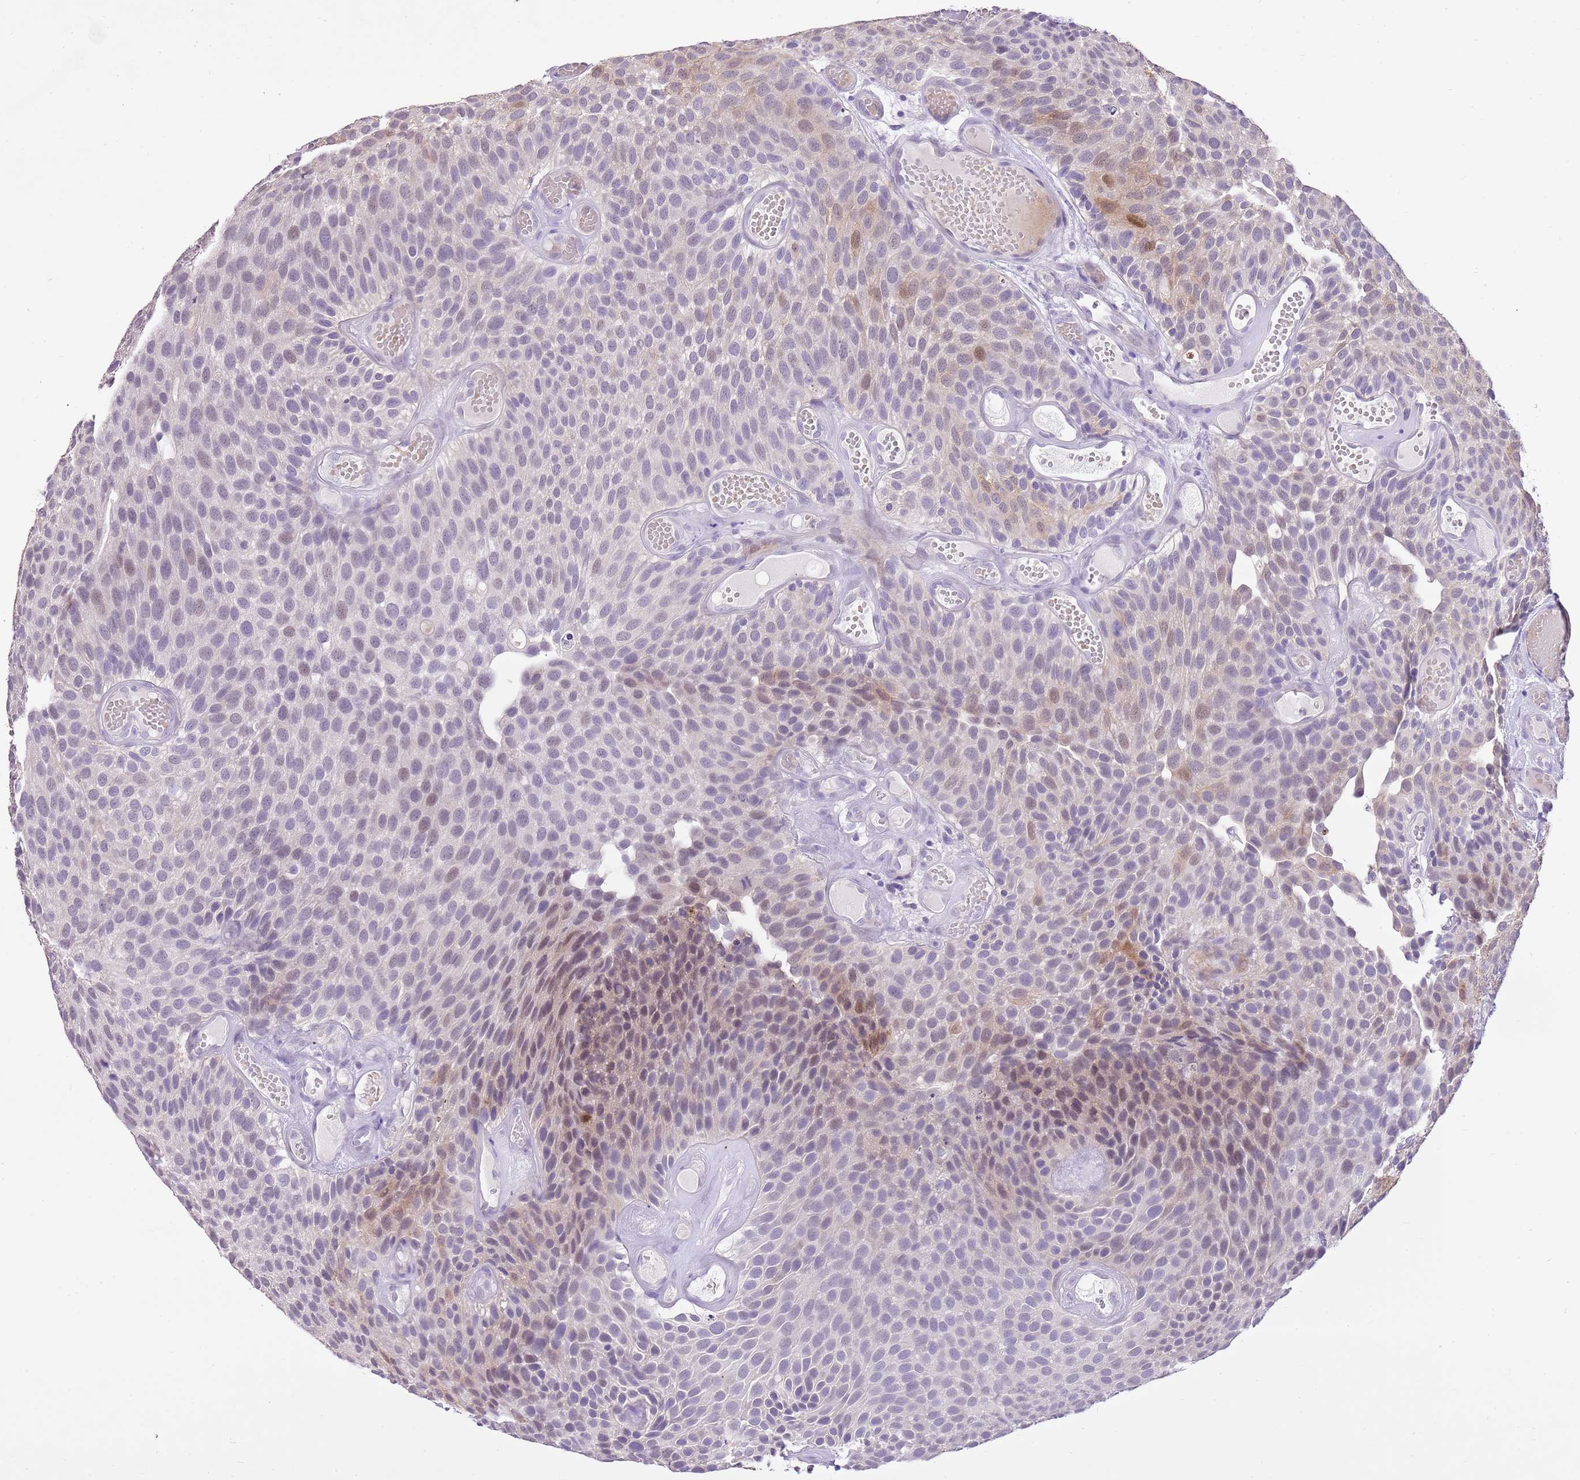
{"staining": {"intensity": "weak", "quantity": "<25%", "location": "nuclear"}, "tissue": "urothelial cancer", "cell_type": "Tumor cells", "image_type": "cancer", "snomed": [{"axis": "morphology", "description": "Urothelial carcinoma, Low grade"}, {"axis": "topography", "description": "Urinary bladder"}], "caption": "There is no significant expression in tumor cells of urothelial cancer. (DAB immunohistochemistry (IHC) with hematoxylin counter stain).", "gene": "XPO7", "patient": {"sex": "male", "age": 89}}